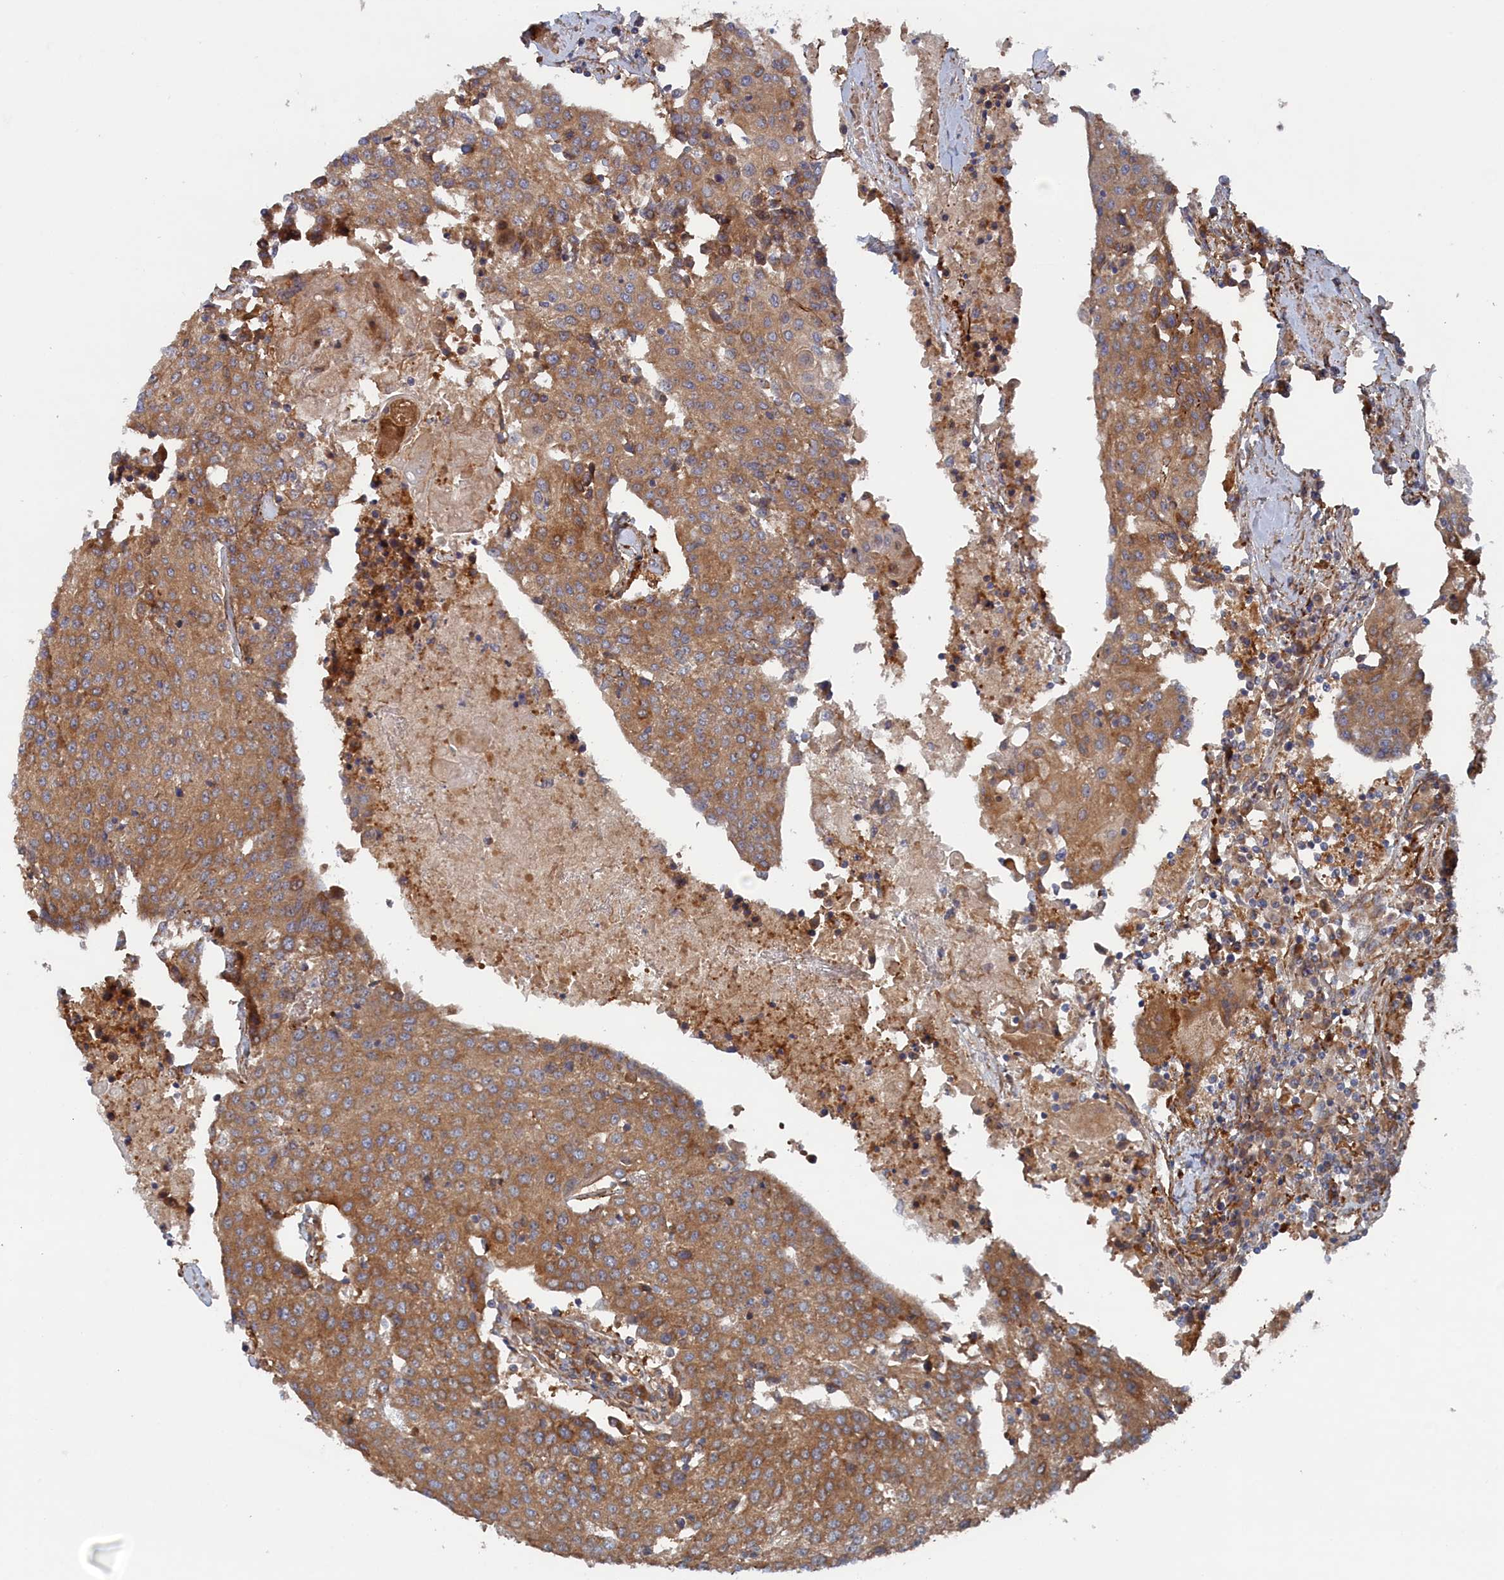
{"staining": {"intensity": "moderate", "quantity": ">75%", "location": "cytoplasmic/membranous"}, "tissue": "urothelial cancer", "cell_type": "Tumor cells", "image_type": "cancer", "snomed": [{"axis": "morphology", "description": "Urothelial carcinoma, High grade"}, {"axis": "topography", "description": "Urinary bladder"}], "caption": "Immunohistochemical staining of human urothelial carcinoma (high-grade) reveals medium levels of moderate cytoplasmic/membranous positivity in about >75% of tumor cells. (DAB (3,3'-diaminobenzidine) IHC with brightfield microscopy, high magnification).", "gene": "TMEM196", "patient": {"sex": "female", "age": 85}}